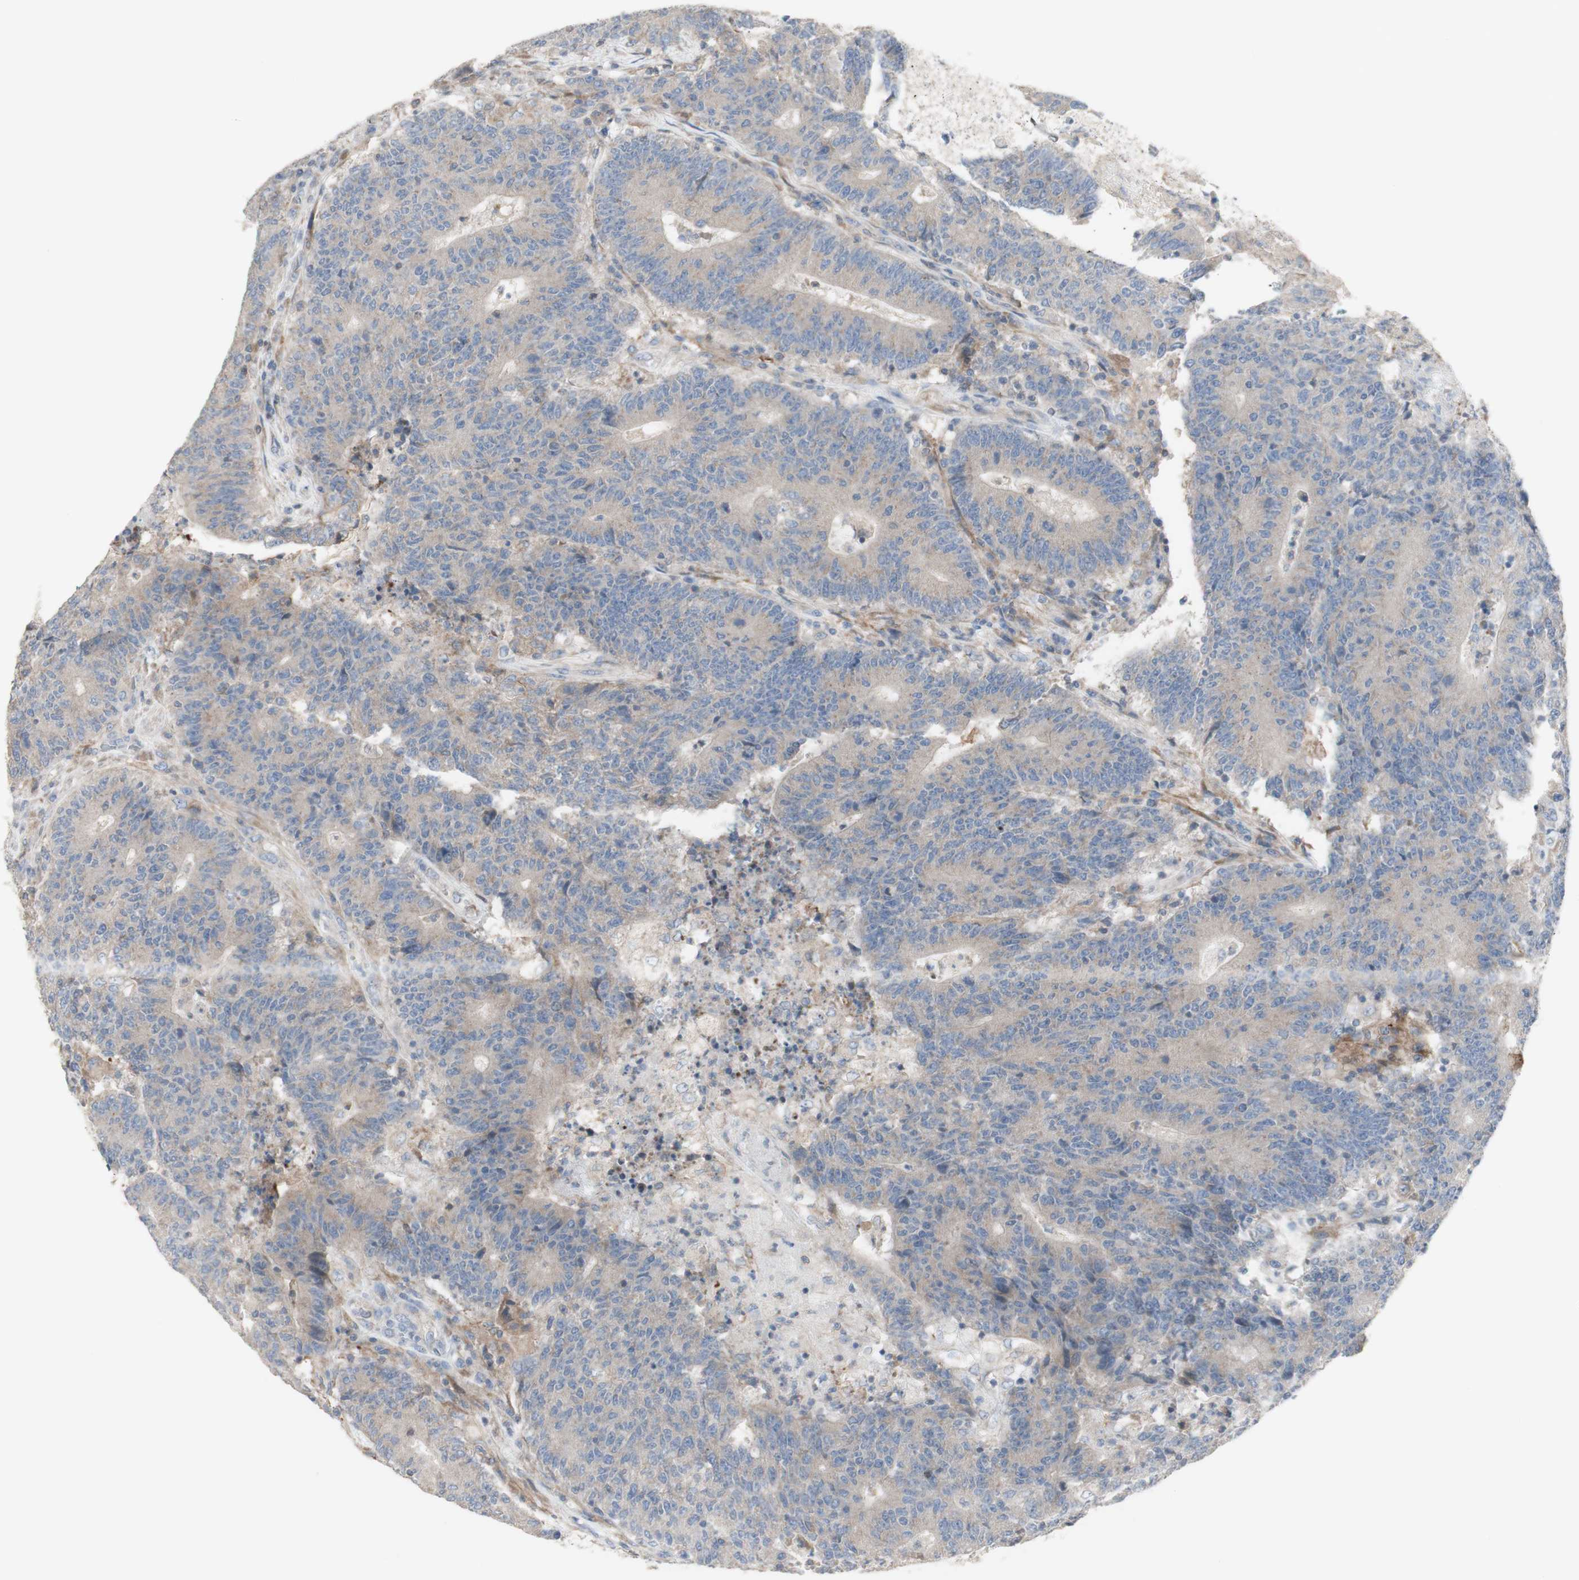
{"staining": {"intensity": "weak", "quantity": "25%-75%", "location": "cytoplasmic/membranous"}, "tissue": "colorectal cancer", "cell_type": "Tumor cells", "image_type": "cancer", "snomed": [{"axis": "morphology", "description": "Normal tissue, NOS"}, {"axis": "morphology", "description": "Adenocarcinoma, NOS"}, {"axis": "topography", "description": "Colon"}], "caption": "Human colorectal adenocarcinoma stained with a brown dye reveals weak cytoplasmic/membranous positive staining in approximately 25%-75% of tumor cells.", "gene": "C3orf52", "patient": {"sex": "female", "age": 75}}